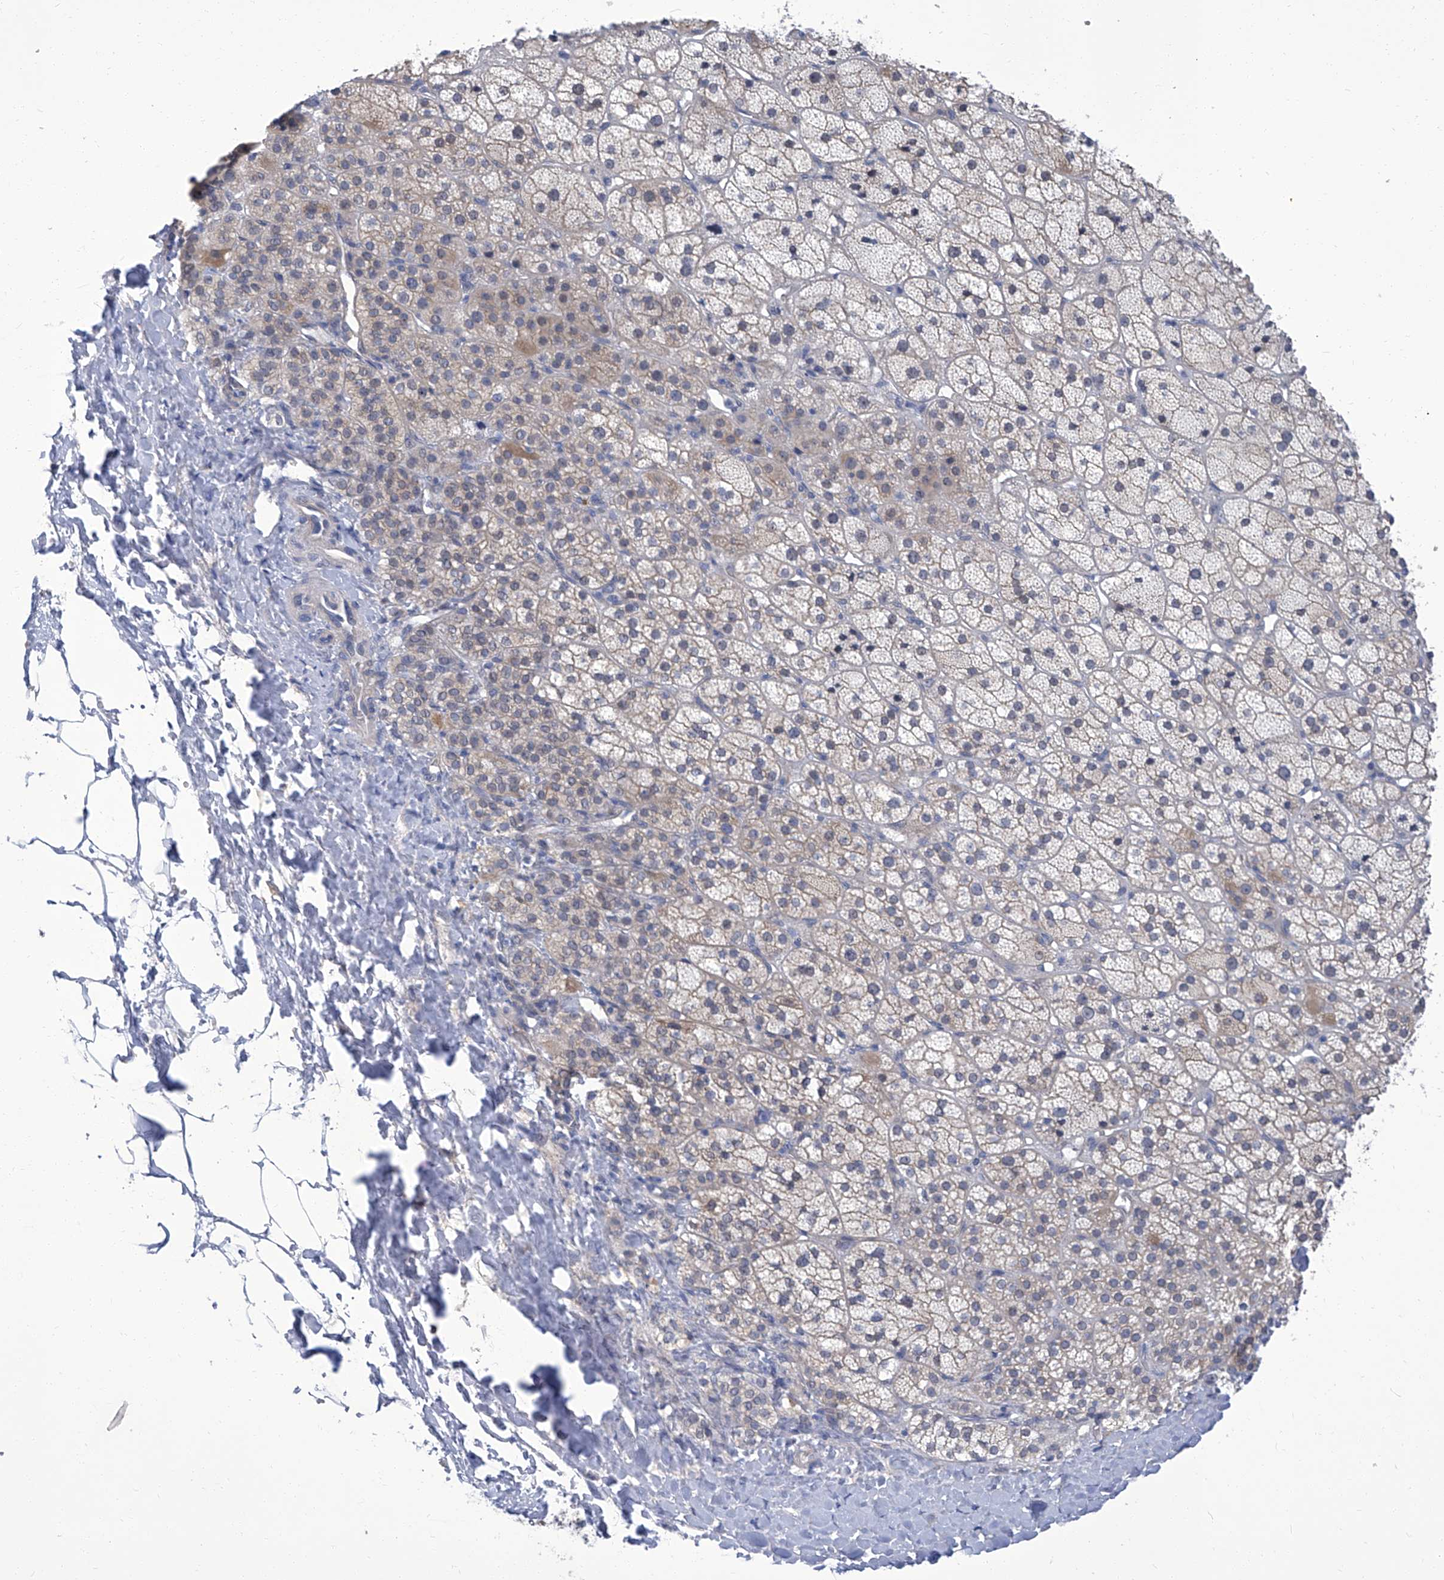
{"staining": {"intensity": "negative", "quantity": "none", "location": "none"}, "tissue": "adrenal gland", "cell_type": "Glandular cells", "image_type": "normal", "snomed": [{"axis": "morphology", "description": "Normal tissue, NOS"}, {"axis": "topography", "description": "Adrenal gland"}], "caption": "The micrograph demonstrates no significant staining in glandular cells of adrenal gland. (DAB (3,3'-diaminobenzidine) IHC with hematoxylin counter stain).", "gene": "PARD3", "patient": {"sex": "female", "age": 57}}